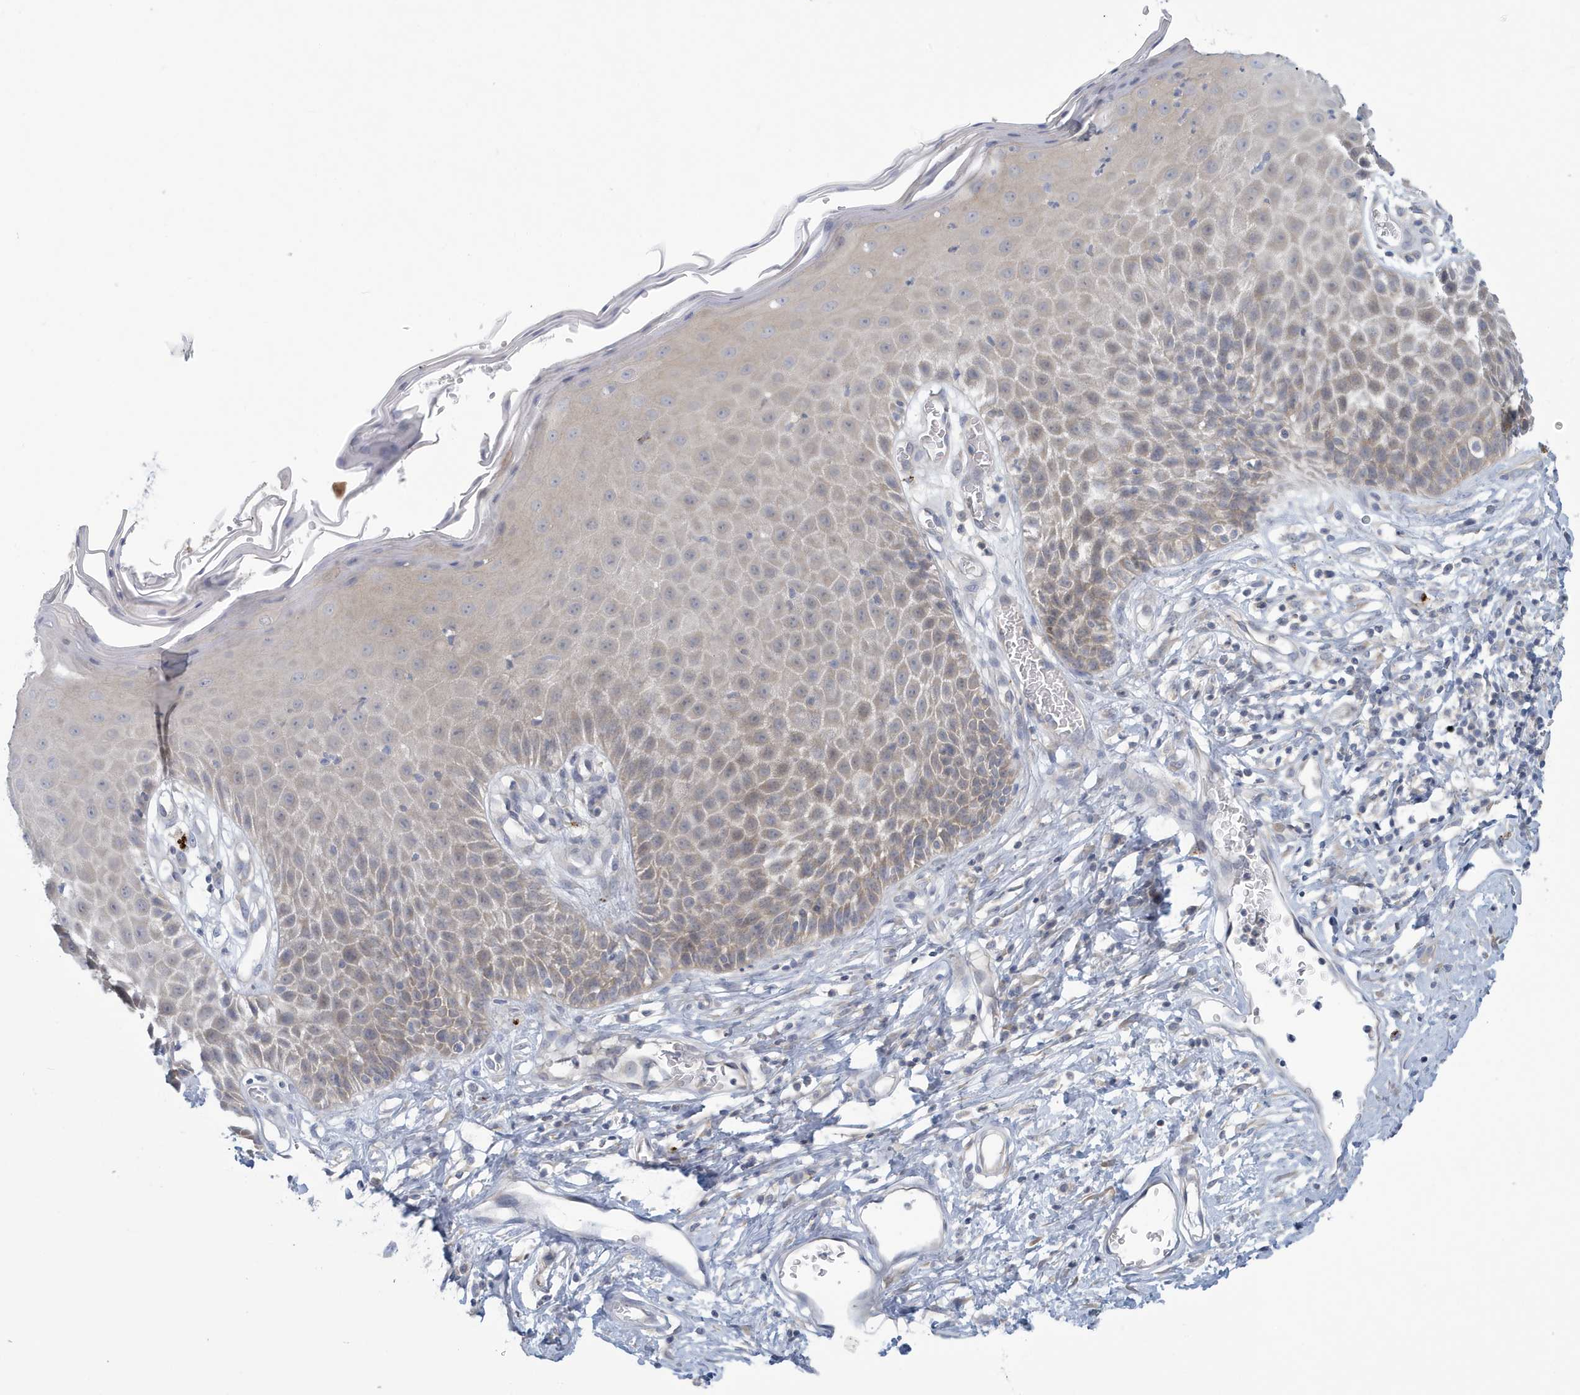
{"staining": {"intensity": "weak", "quantity": ">75%", "location": "cytoplasmic/membranous"}, "tissue": "skin", "cell_type": "Epidermal cells", "image_type": "normal", "snomed": [{"axis": "morphology", "description": "Normal tissue, NOS"}, {"axis": "topography", "description": "Vulva"}], "caption": "Epidermal cells reveal weak cytoplasmic/membranous expression in about >75% of cells in benign skin. The staining was performed using DAB (3,3'-diaminobenzidine) to visualize the protein expression in brown, while the nuclei were stained in blue with hematoxylin (Magnification: 20x).", "gene": "VTA1", "patient": {"sex": "female", "age": 68}}